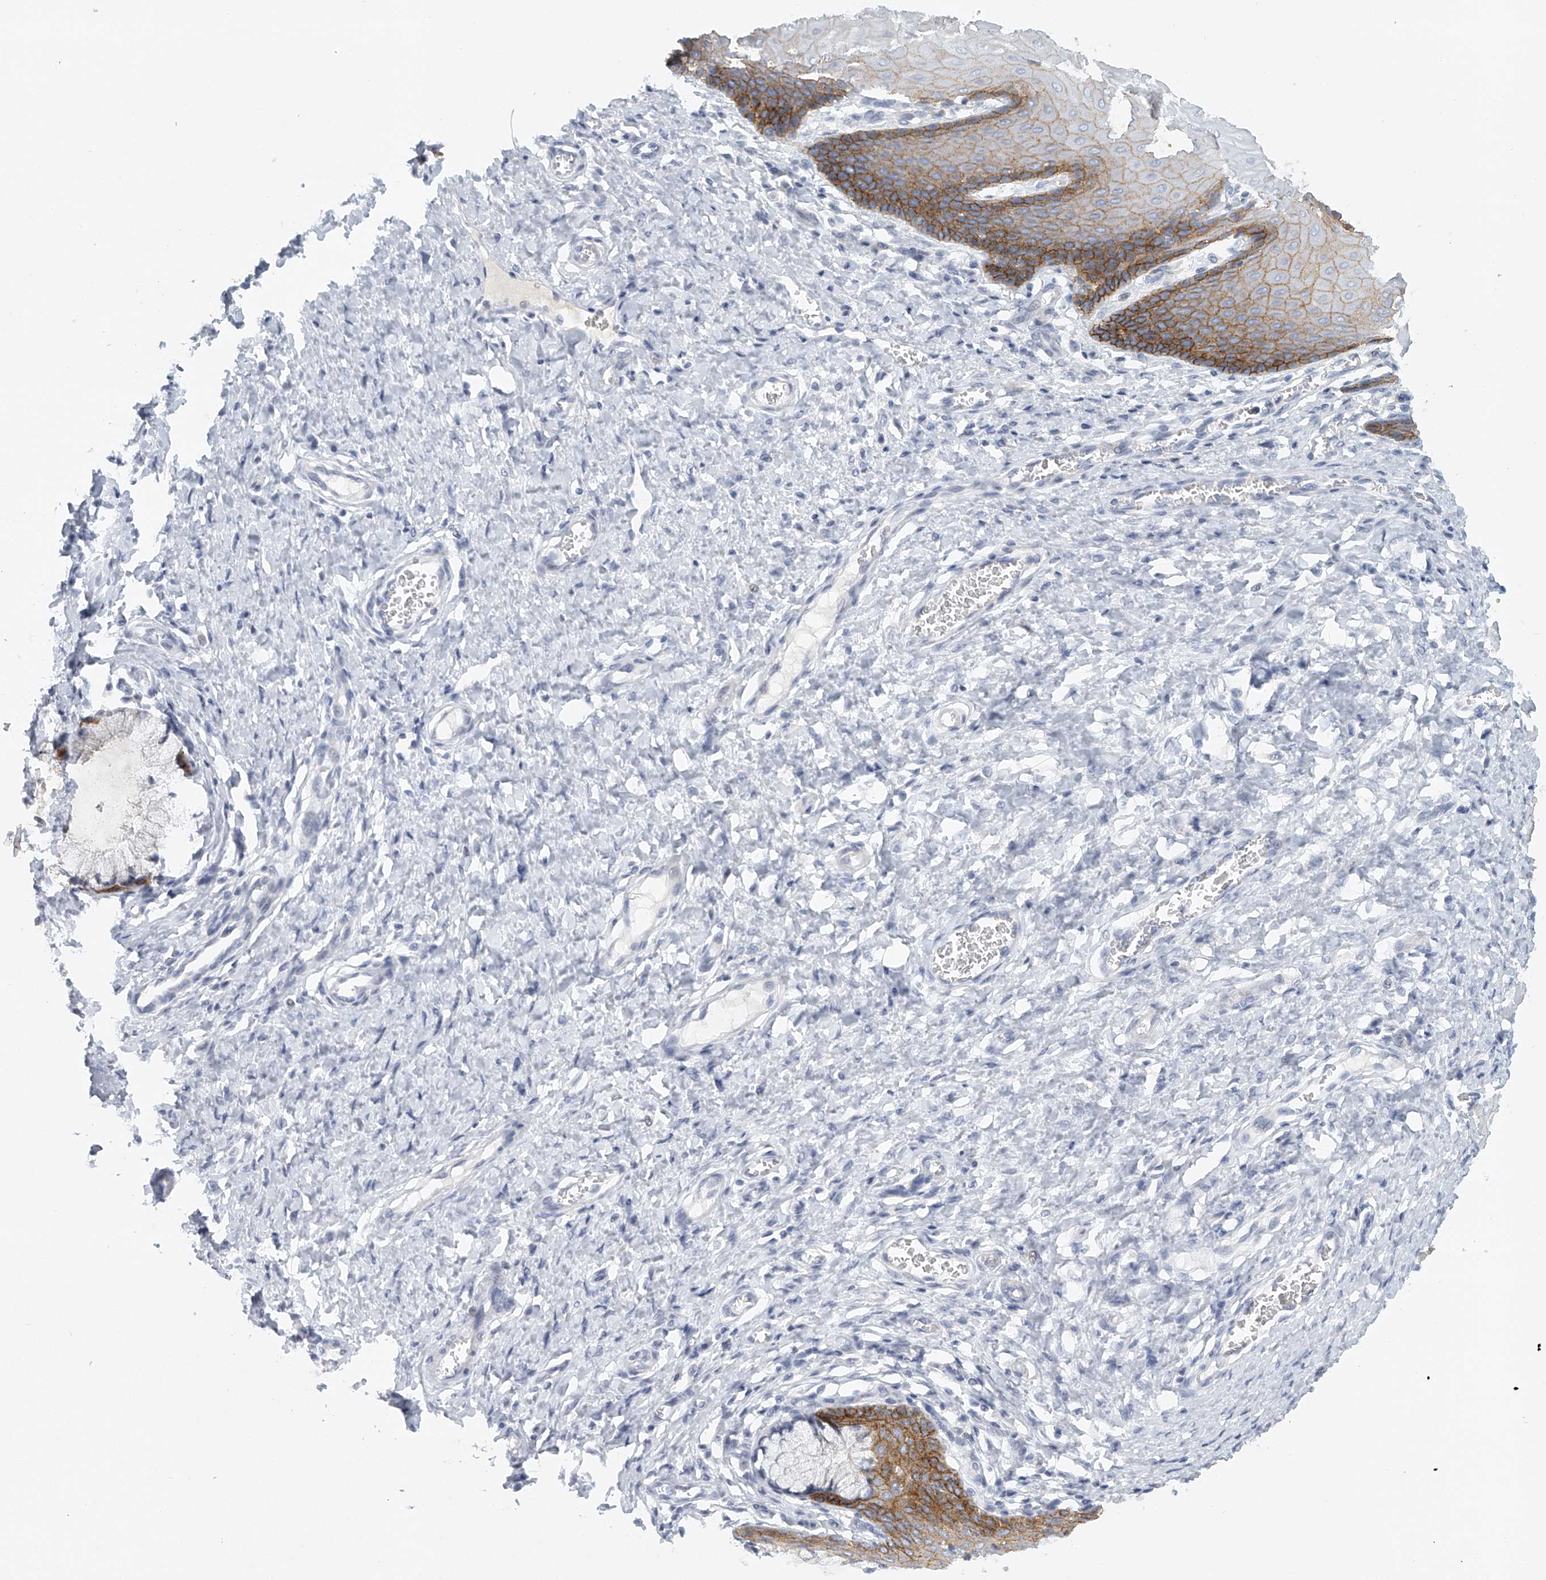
{"staining": {"intensity": "negative", "quantity": "none", "location": "none"}, "tissue": "cervix", "cell_type": "Glandular cells", "image_type": "normal", "snomed": [{"axis": "morphology", "description": "Normal tissue, NOS"}, {"axis": "topography", "description": "Cervix"}], "caption": "Glandular cells show no significant protein positivity in normal cervix.", "gene": "FAT2", "patient": {"sex": "female", "age": 55}}